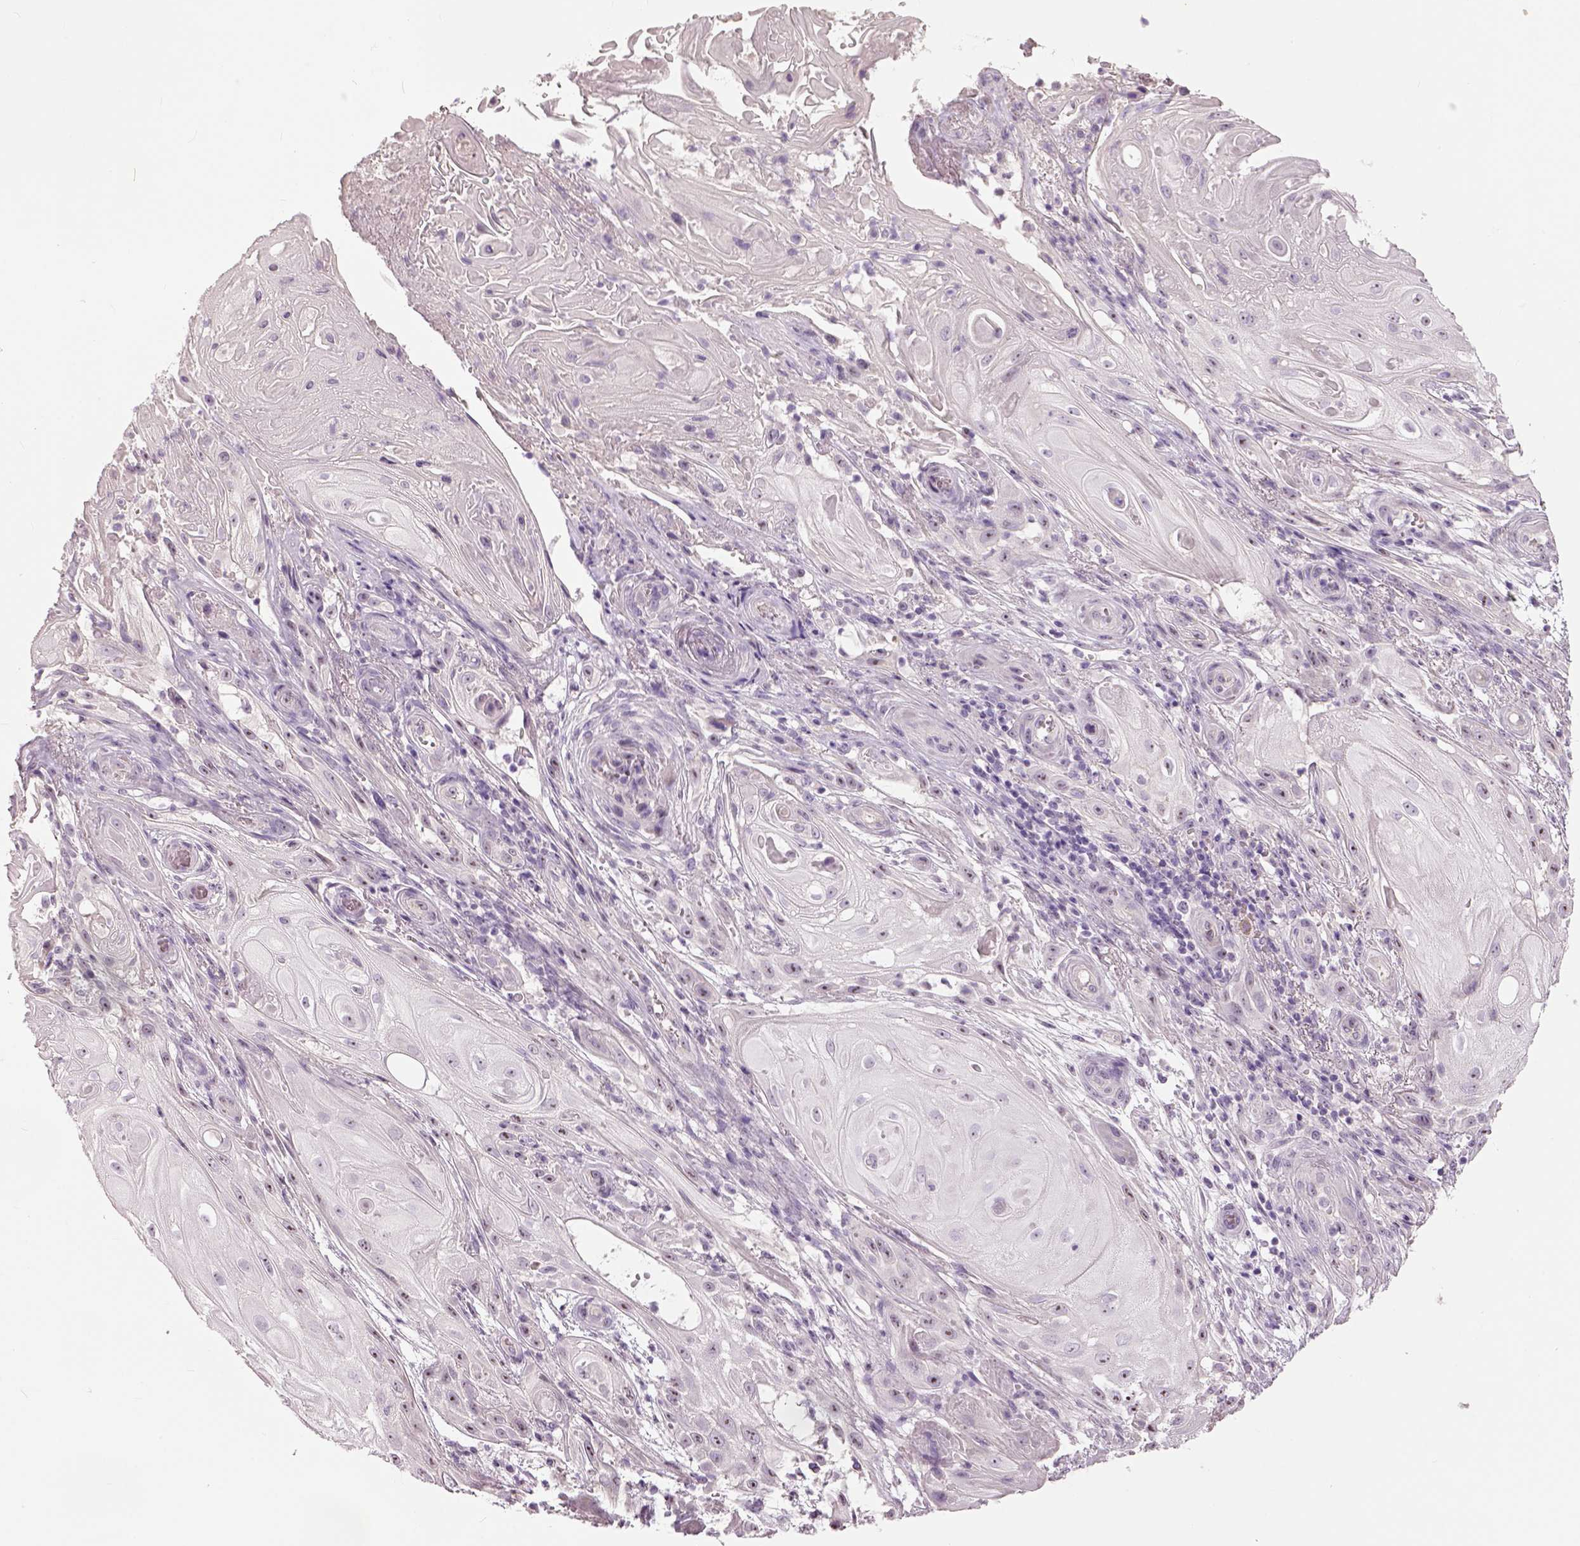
{"staining": {"intensity": "negative", "quantity": "none", "location": "none"}, "tissue": "skin cancer", "cell_type": "Tumor cells", "image_type": "cancer", "snomed": [{"axis": "morphology", "description": "Squamous cell carcinoma, NOS"}, {"axis": "topography", "description": "Skin"}], "caption": "Human skin squamous cell carcinoma stained for a protein using immunohistochemistry (IHC) shows no staining in tumor cells.", "gene": "NECAB1", "patient": {"sex": "male", "age": 62}}